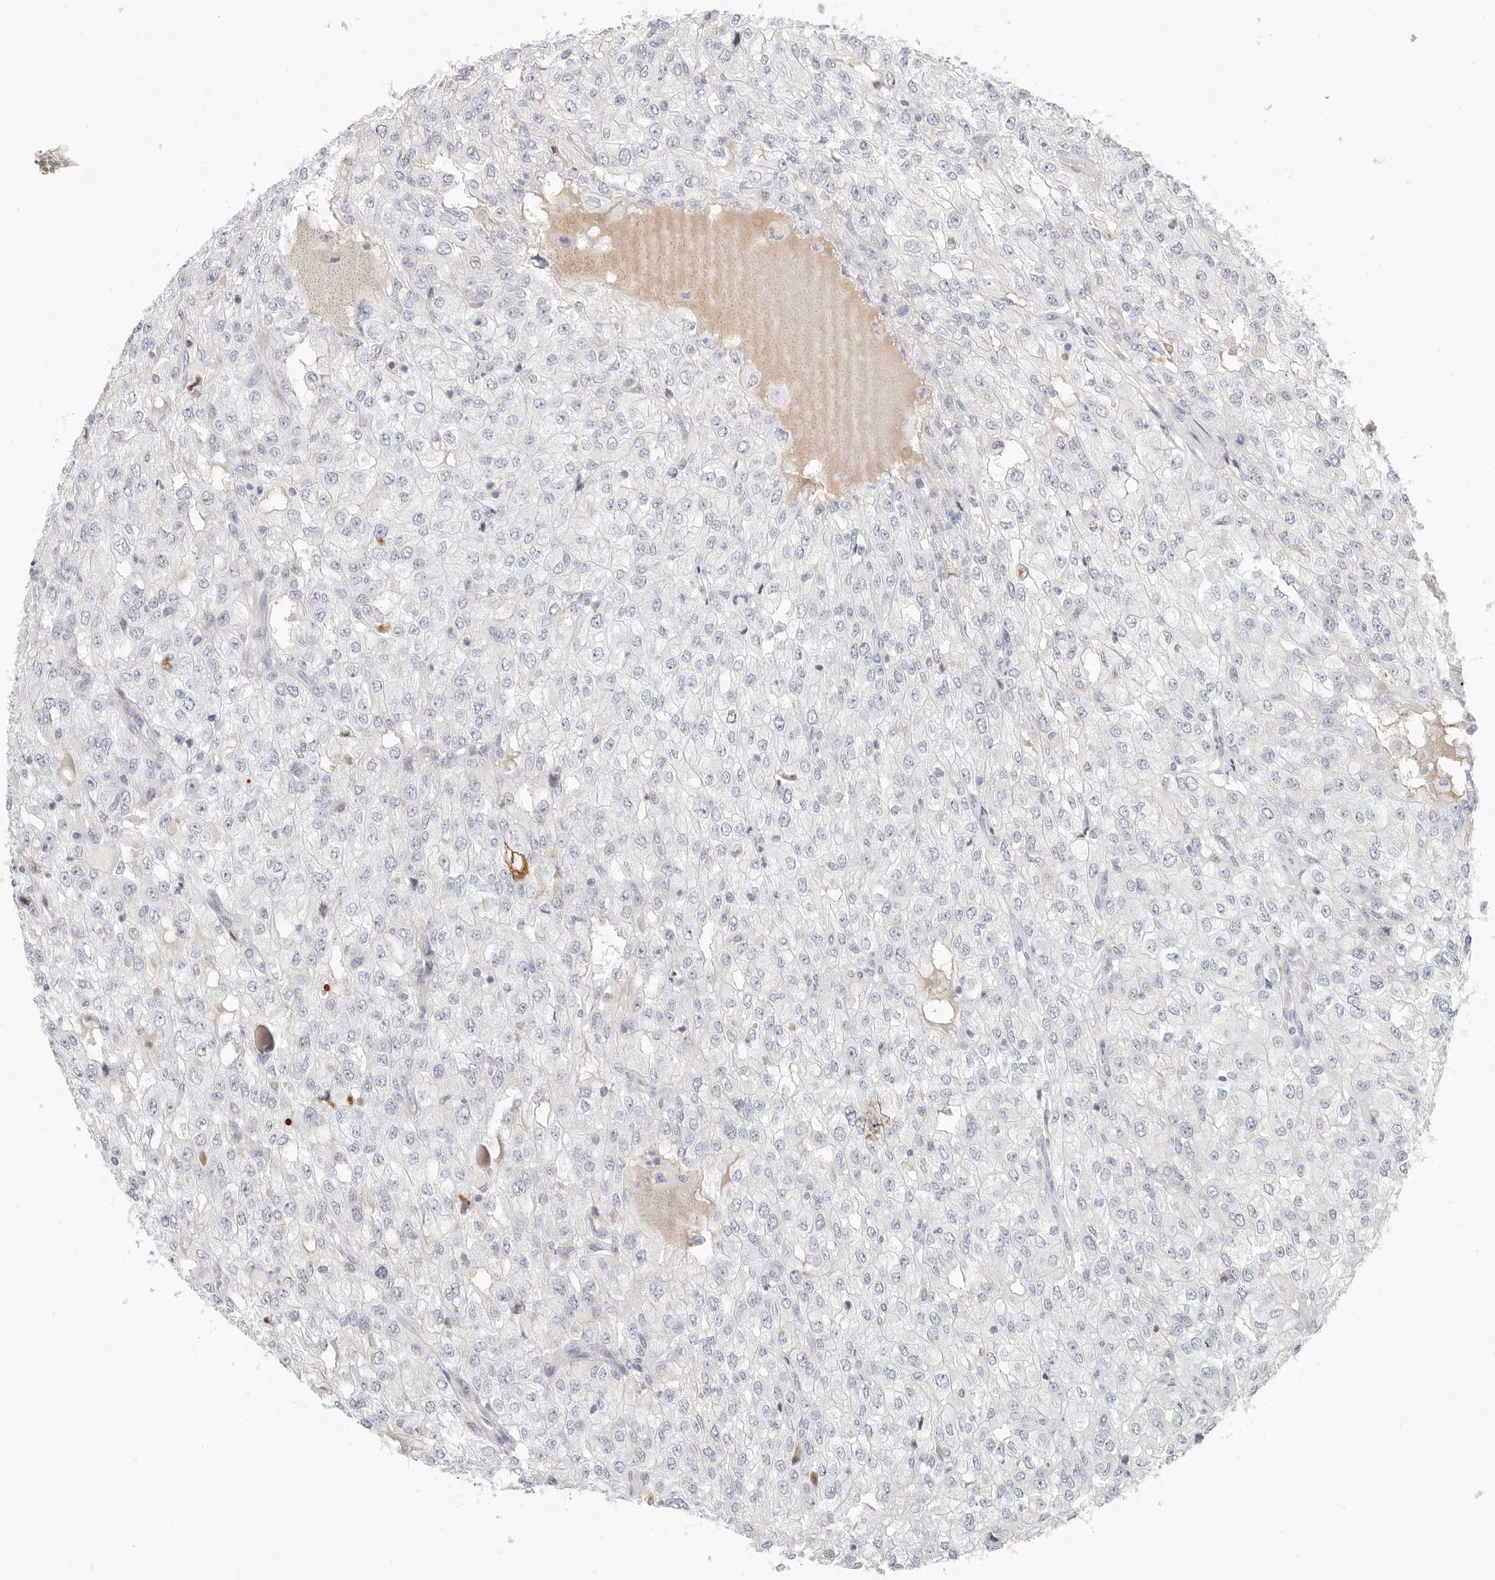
{"staining": {"intensity": "negative", "quantity": "none", "location": "none"}, "tissue": "renal cancer", "cell_type": "Tumor cells", "image_type": "cancer", "snomed": [{"axis": "morphology", "description": "Adenocarcinoma, NOS"}, {"axis": "topography", "description": "Kidney"}], "caption": "DAB (3,3'-diaminobenzidine) immunohistochemical staining of renal adenocarcinoma demonstrates no significant expression in tumor cells.", "gene": "ZRANB1", "patient": {"sex": "female", "age": 54}}